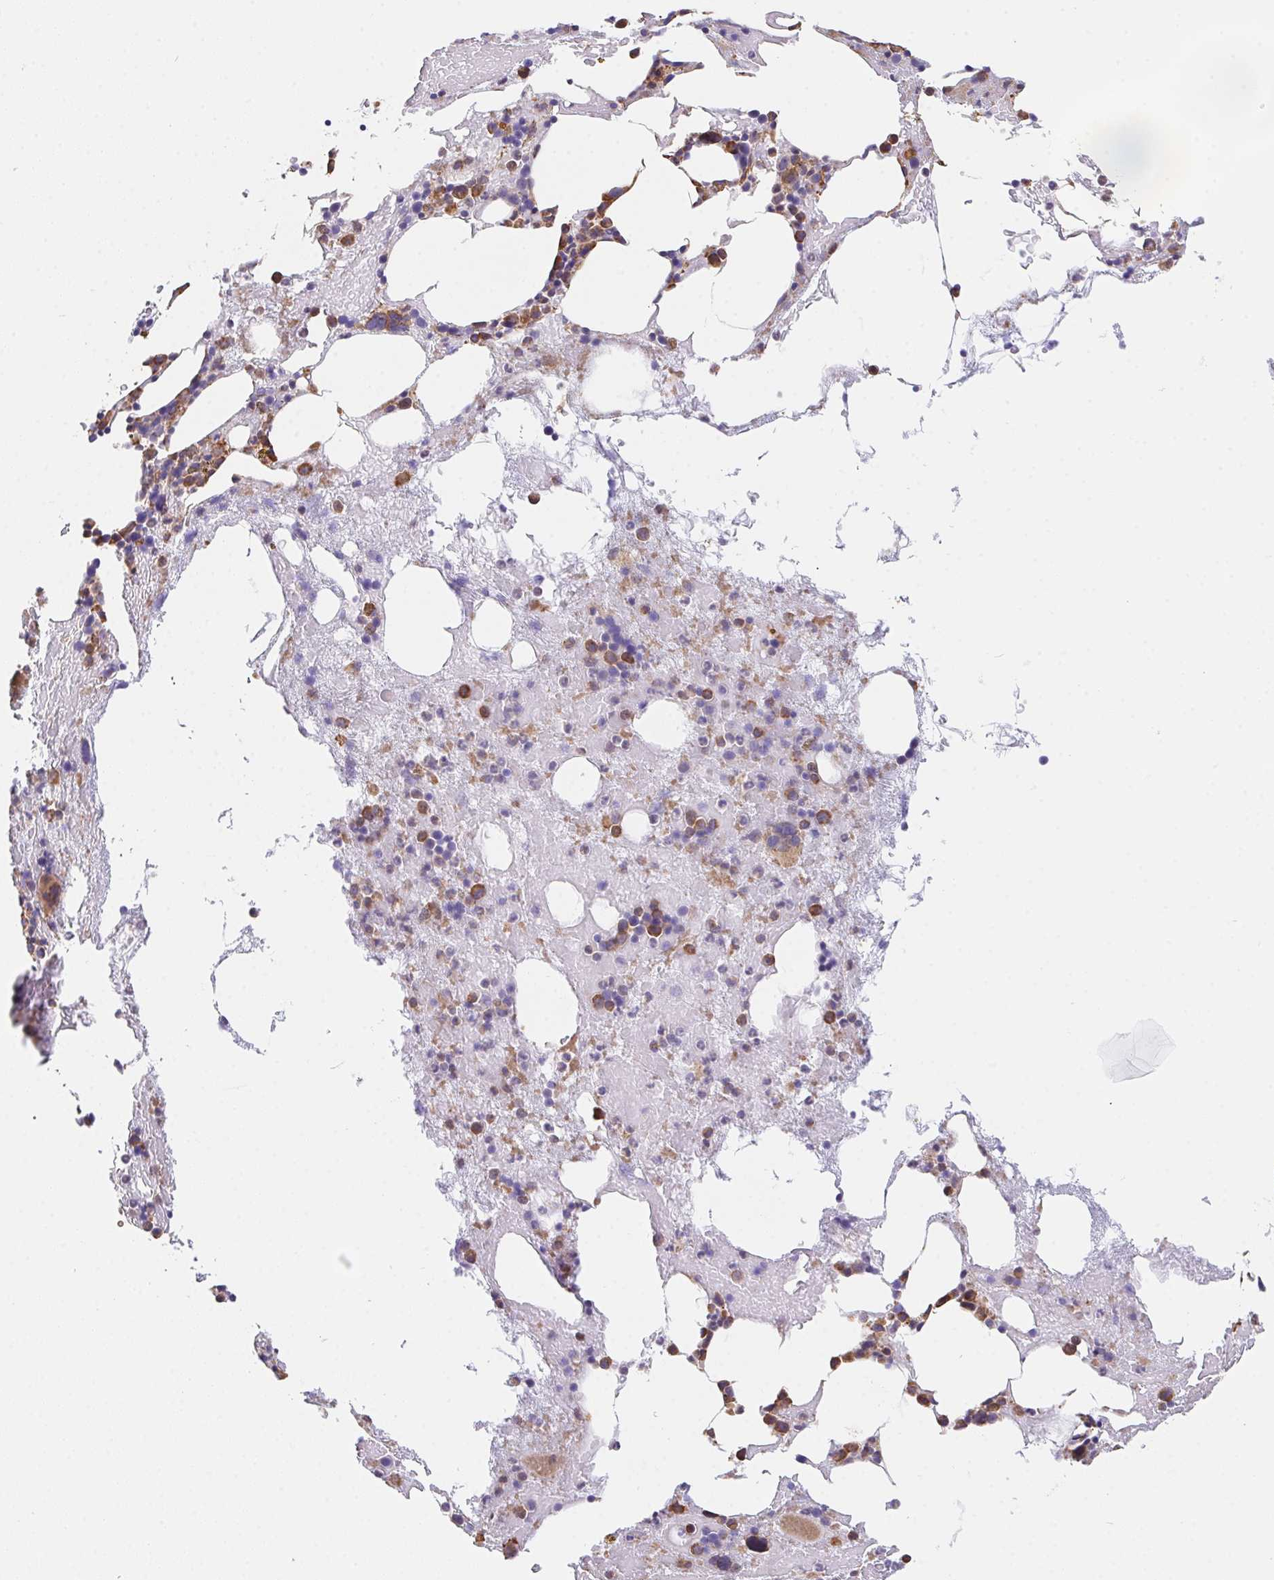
{"staining": {"intensity": "strong", "quantity": "<25%", "location": "cytoplasmic/membranous"}, "tissue": "bone marrow", "cell_type": "Hematopoietic cells", "image_type": "normal", "snomed": [{"axis": "morphology", "description": "Normal tissue, NOS"}, {"axis": "topography", "description": "Bone marrow"}], "caption": "IHC staining of unremarkable bone marrow, which shows medium levels of strong cytoplasmic/membranous positivity in approximately <25% of hematopoietic cells indicating strong cytoplasmic/membranous protein expression. The staining was performed using DAB (3,3'-diaminobenzidine) (brown) for protein detection and nuclei were counterstained in hematoxylin (blue).", "gene": "ADAM8", "patient": {"sex": "female", "age": 62}}